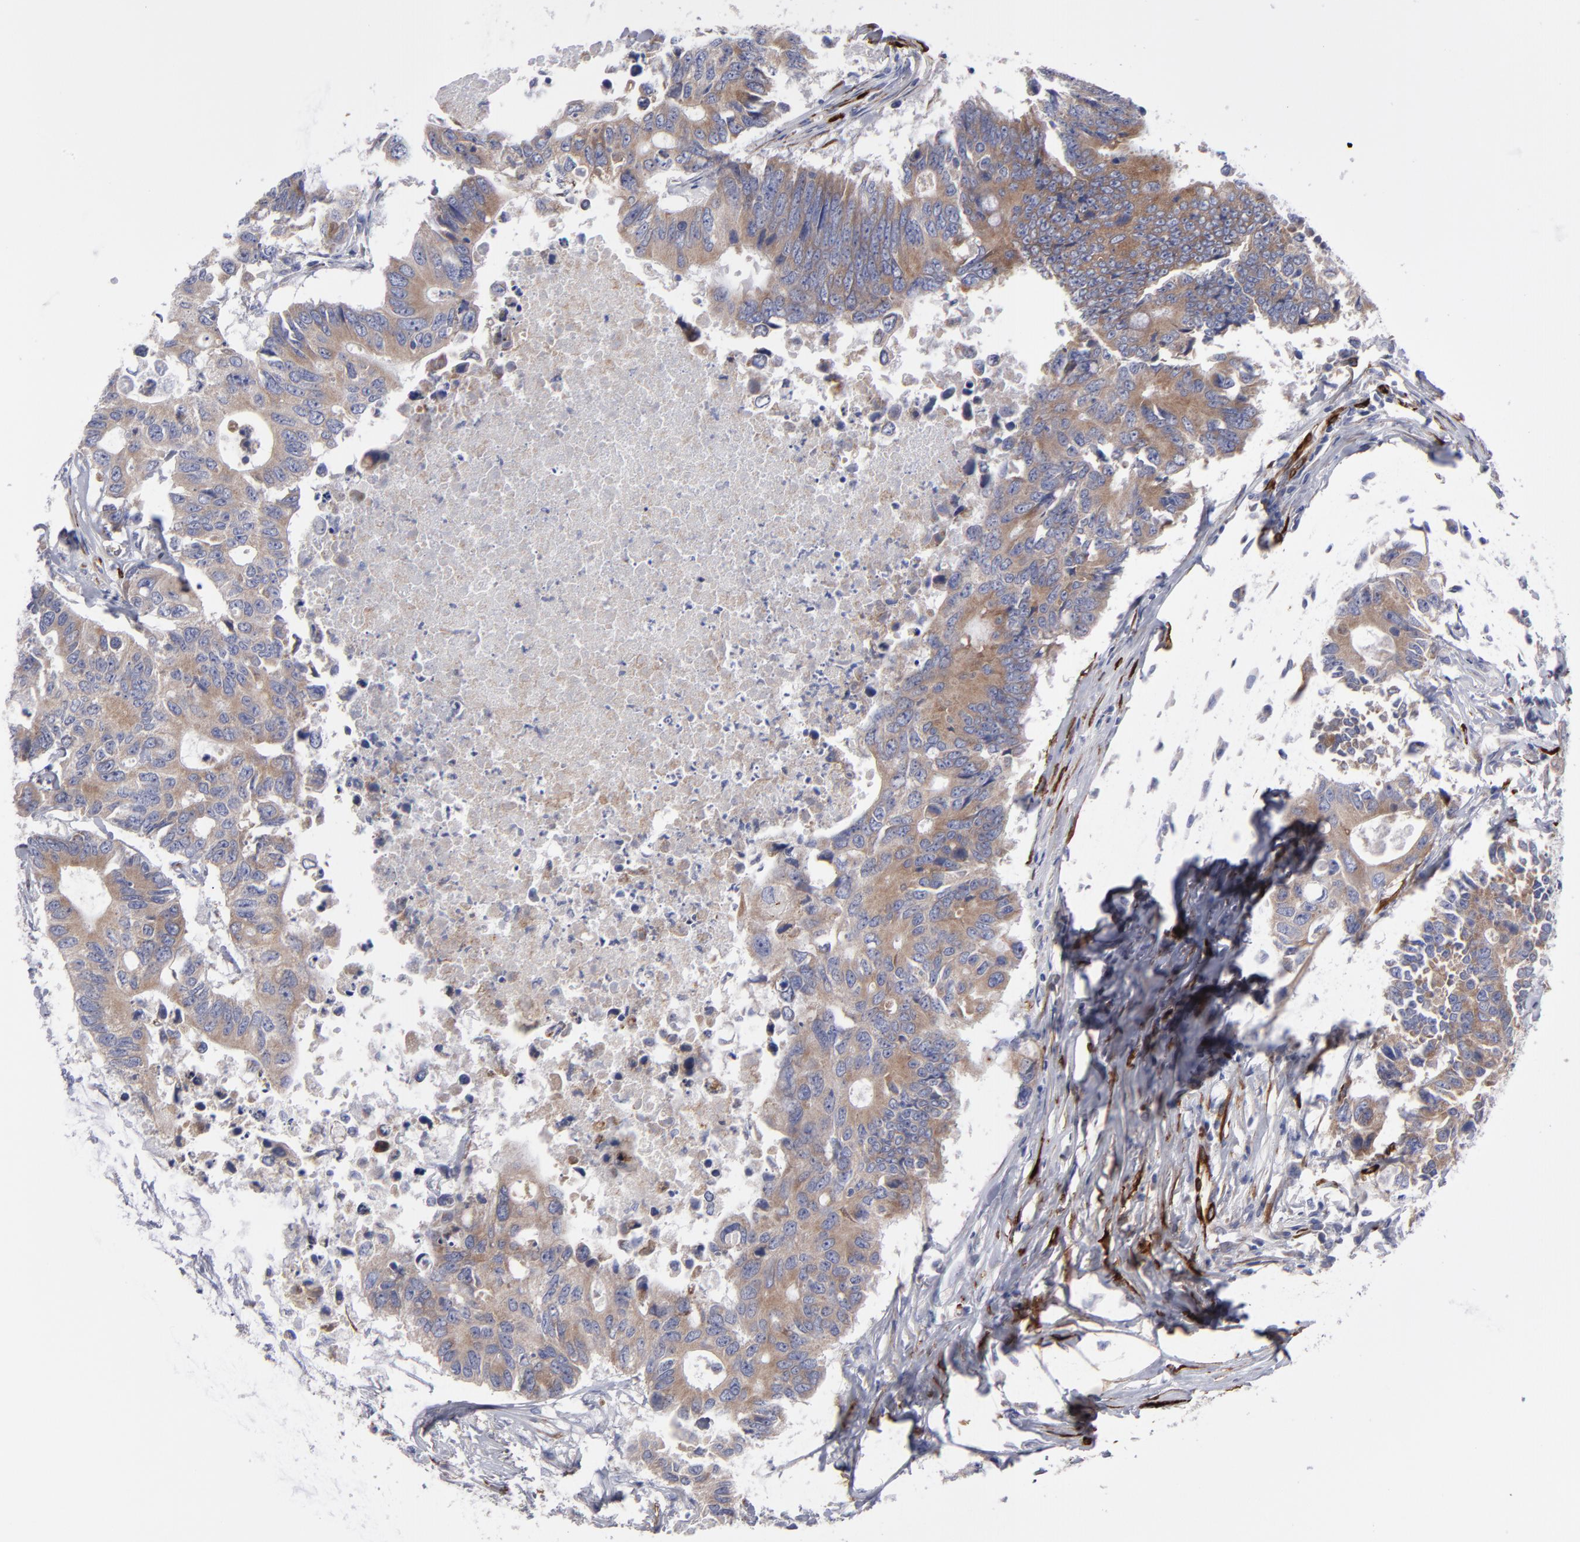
{"staining": {"intensity": "moderate", "quantity": ">75%", "location": "cytoplasmic/membranous"}, "tissue": "colorectal cancer", "cell_type": "Tumor cells", "image_type": "cancer", "snomed": [{"axis": "morphology", "description": "Adenocarcinoma, NOS"}, {"axis": "topography", "description": "Colon"}], "caption": "A brown stain highlights moderate cytoplasmic/membranous expression of a protein in human colorectal cancer (adenocarcinoma) tumor cells.", "gene": "SLMAP", "patient": {"sex": "male", "age": 71}}